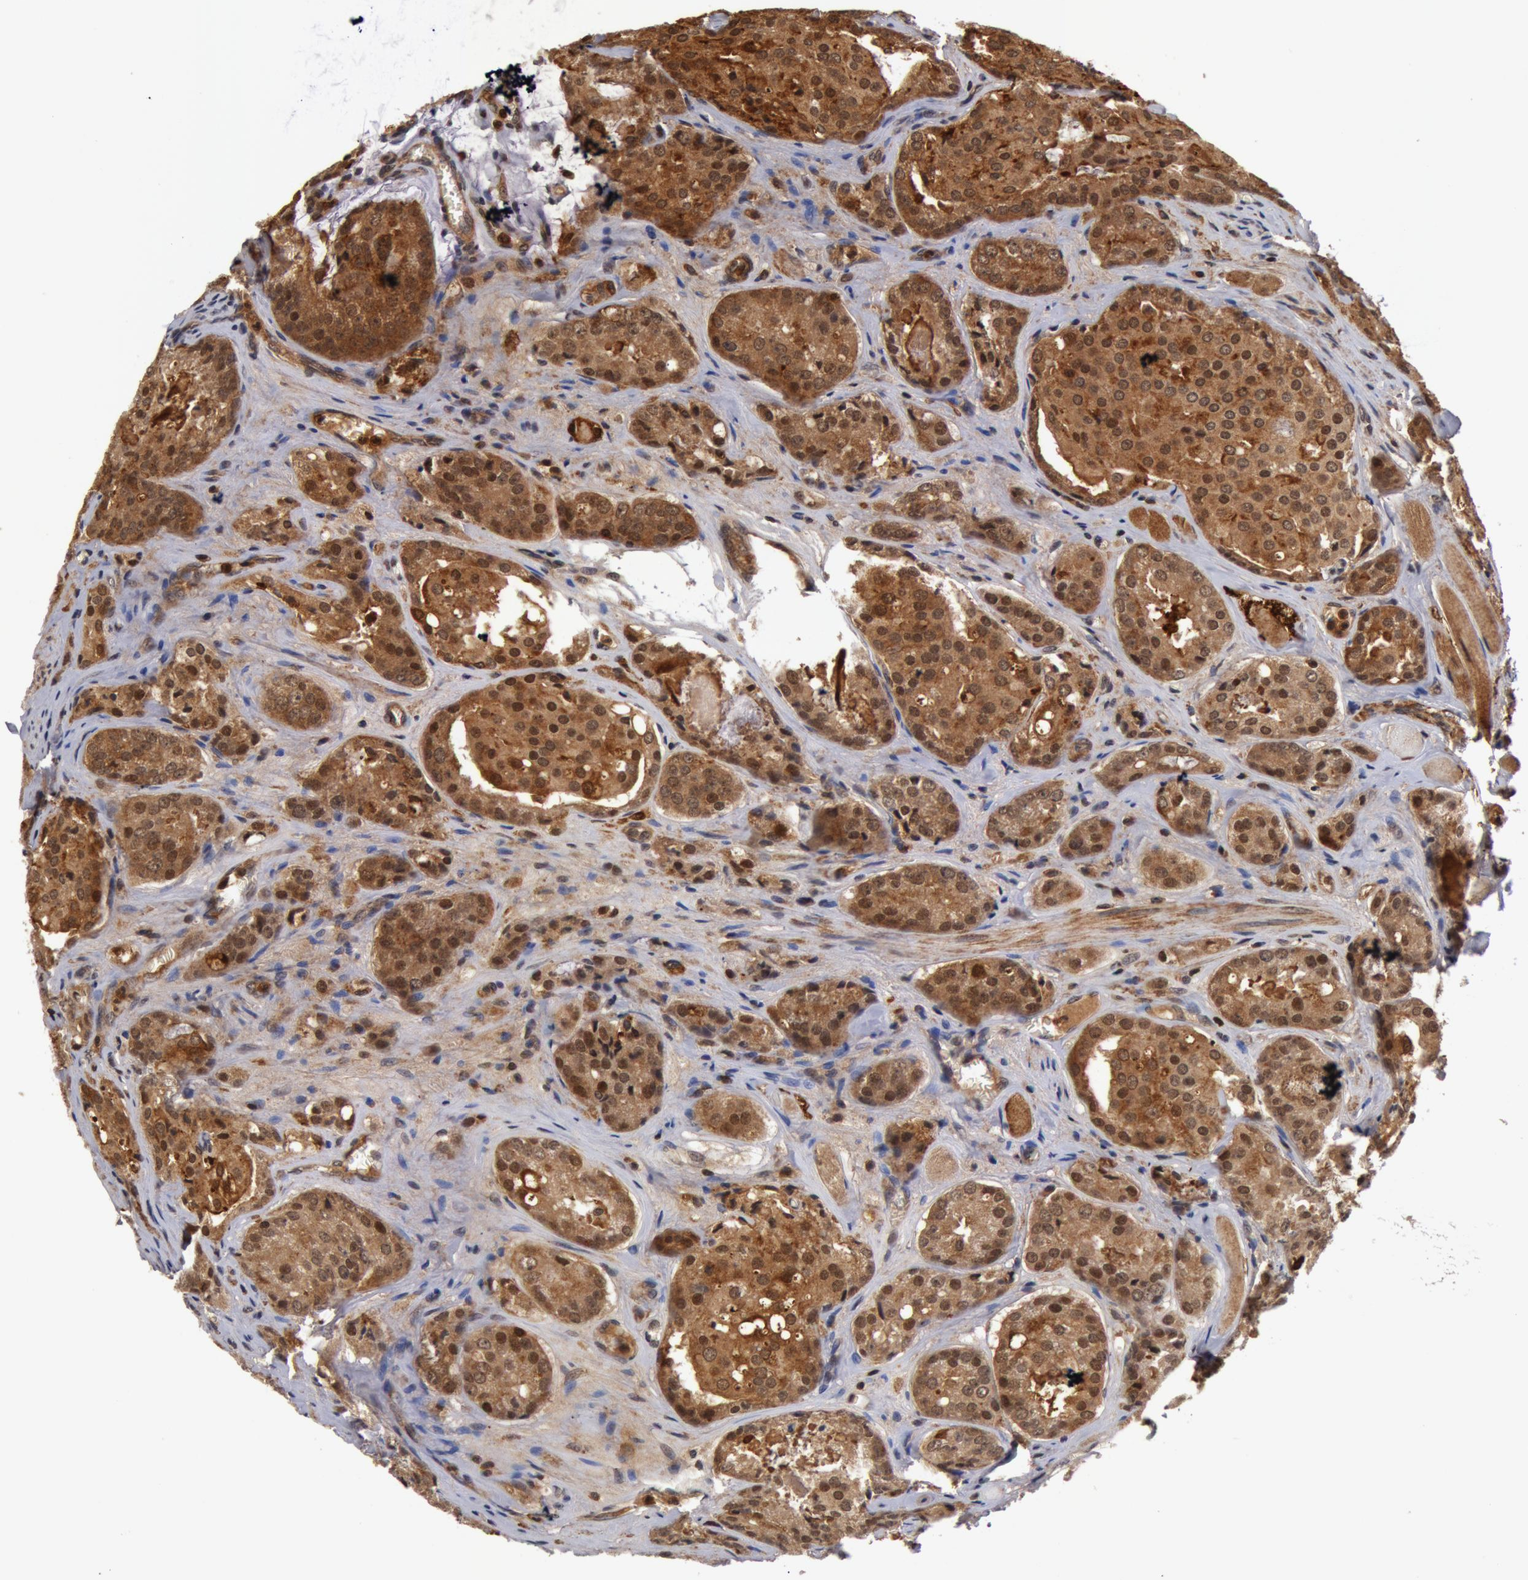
{"staining": {"intensity": "moderate", "quantity": ">75%", "location": "cytoplasmic/membranous,nuclear"}, "tissue": "prostate cancer", "cell_type": "Tumor cells", "image_type": "cancer", "snomed": [{"axis": "morphology", "description": "Adenocarcinoma, Medium grade"}, {"axis": "topography", "description": "Prostate"}], "caption": "DAB (3,3'-diaminobenzidine) immunohistochemical staining of prostate cancer (adenocarcinoma (medium-grade)) reveals moderate cytoplasmic/membranous and nuclear protein expression in approximately >75% of tumor cells.", "gene": "ZNF350", "patient": {"sex": "male", "age": 60}}